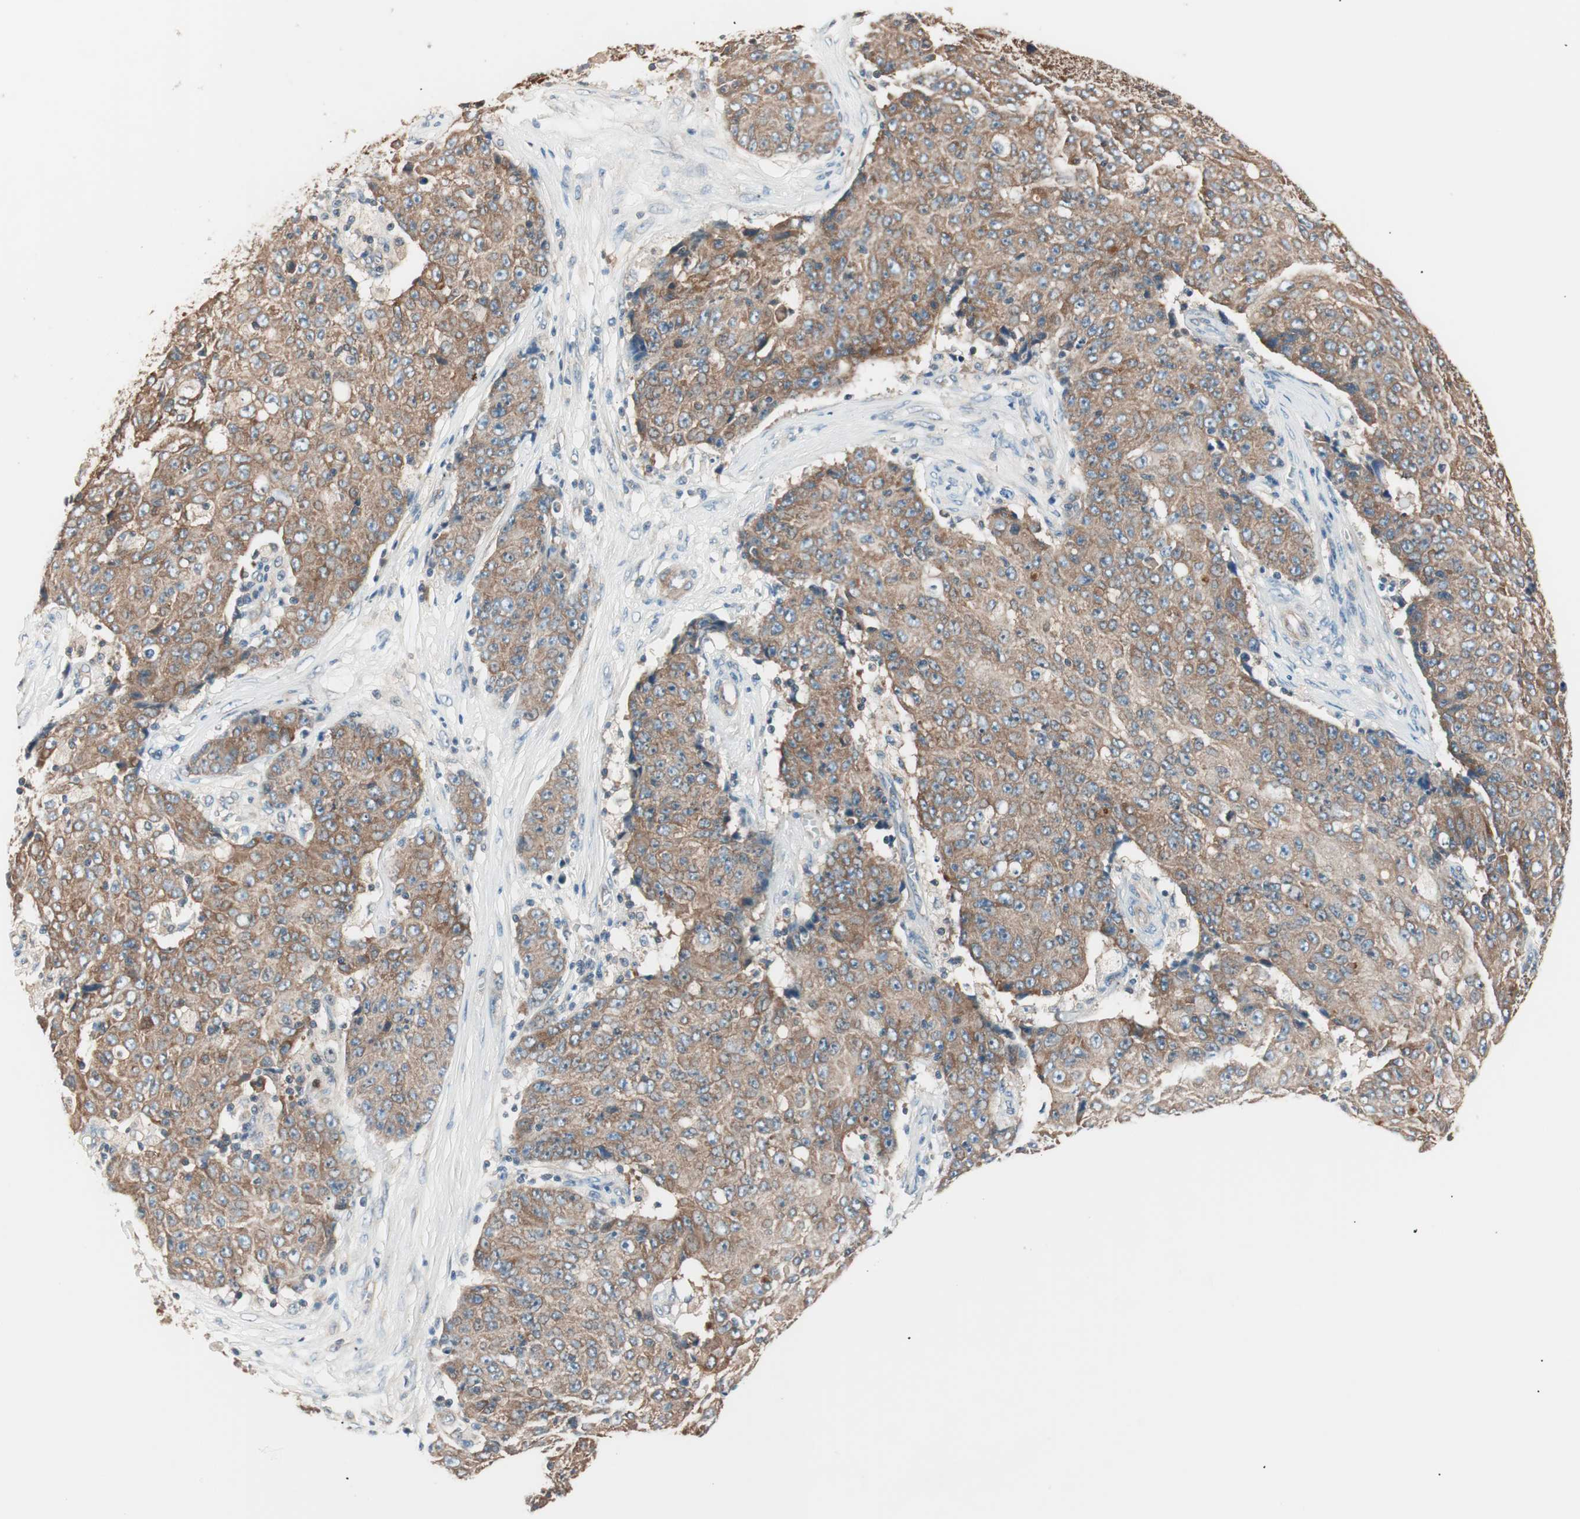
{"staining": {"intensity": "moderate", "quantity": ">75%", "location": "cytoplasmic/membranous"}, "tissue": "ovarian cancer", "cell_type": "Tumor cells", "image_type": "cancer", "snomed": [{"axis": "morphology", "description": "Carcinoma, endometroid"}, {"axis": "topography", "description": "Ovary"}], "caption": "Human ovarian cancer stained for a protein (brown) demonstrates moderate cytoplasmic/membranous positive expression in about >75% of tumor cells.", "gene": "TSG101", "patient": {"sex": "female", "age": 42}}